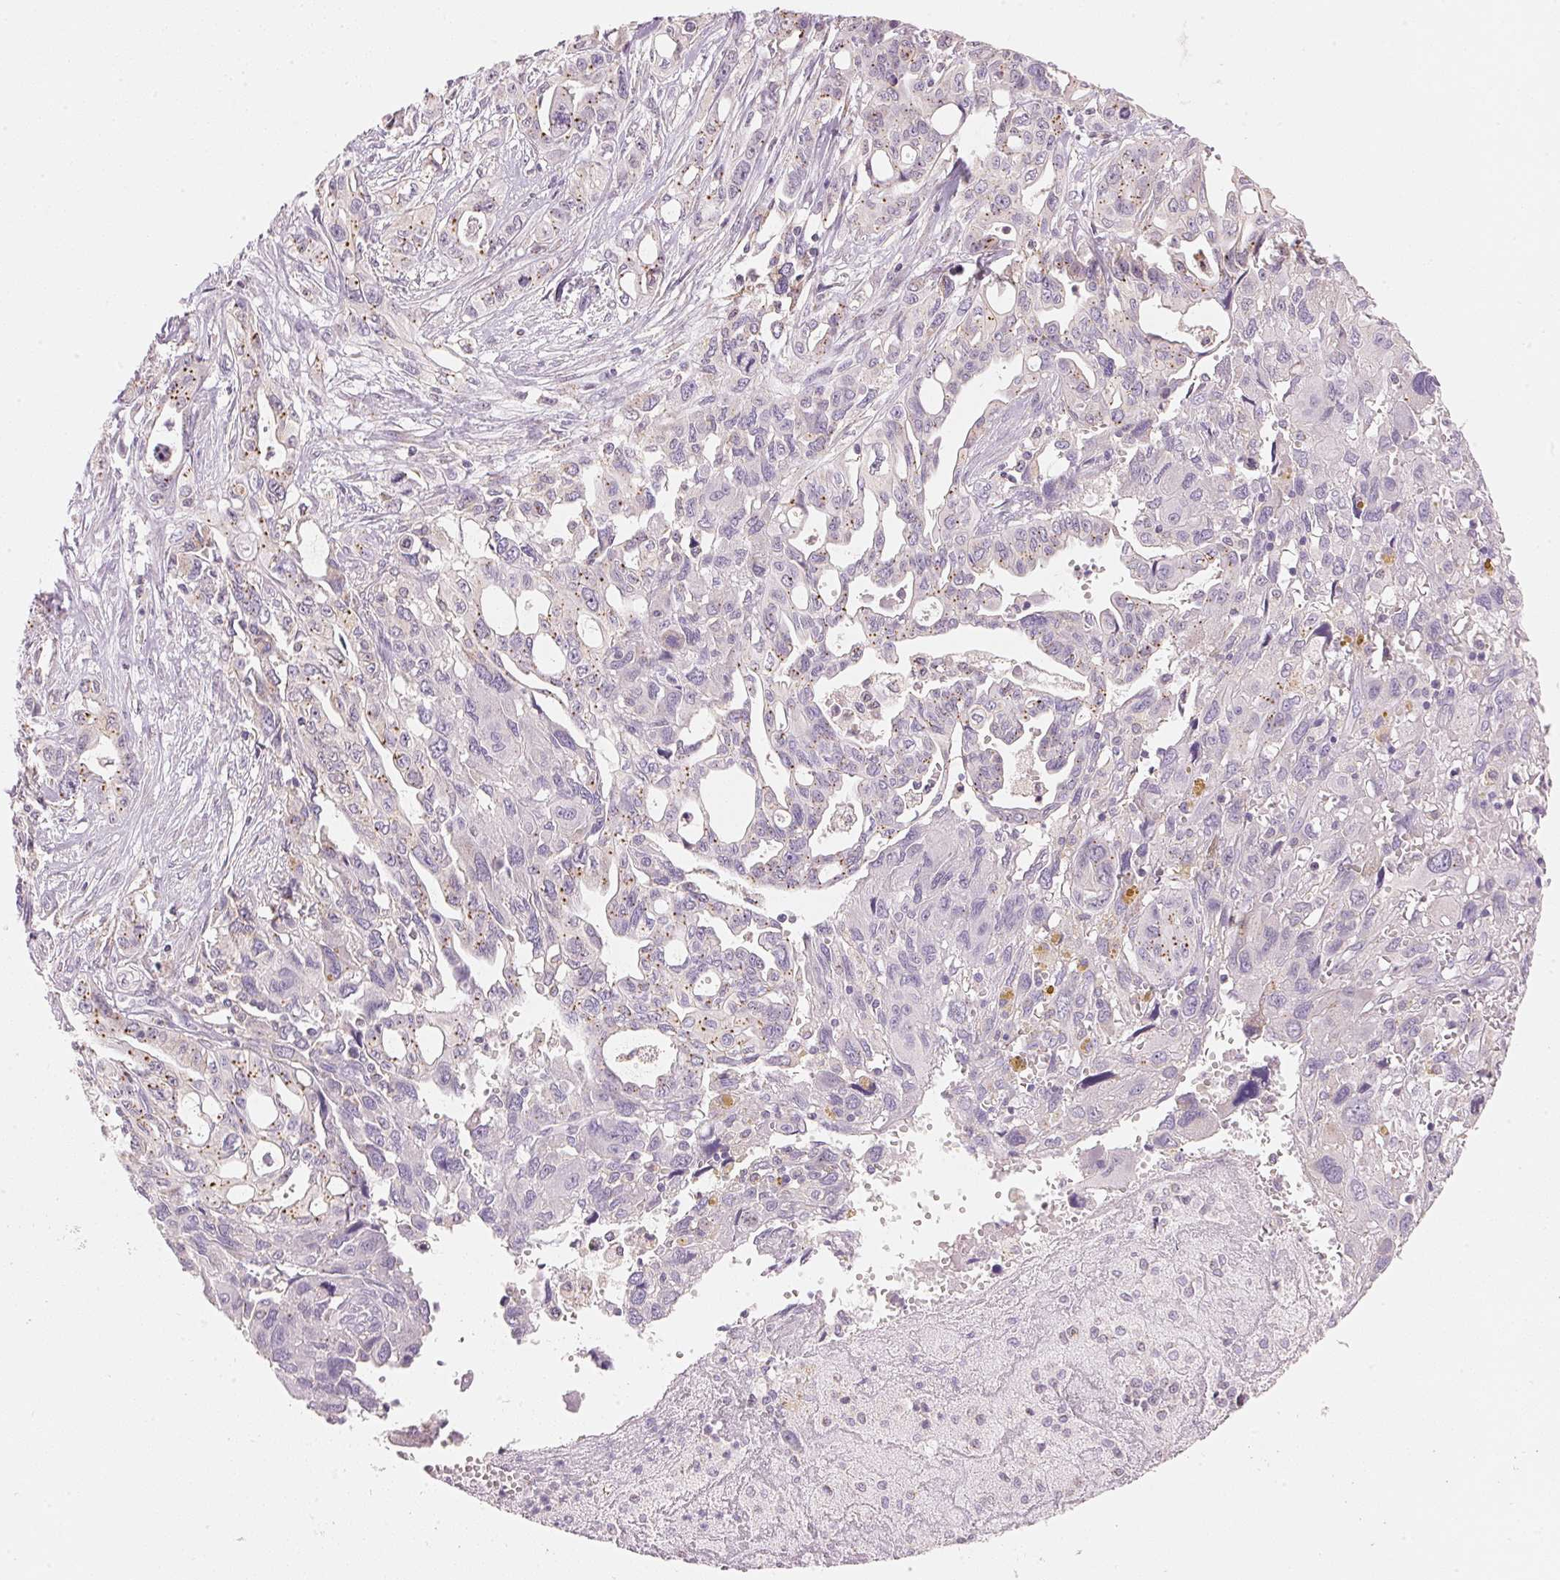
{"staining": {"intensity": "moderate", "quantity": "<25%", "location": "cytoplasmic/membranous"}, "tissue": "pancreatic cancer", "cell_type": "Tumor cells", "image_type": "cancer", "snomed": [{"axis": "morphology", "description": "Adenocarcinoma, NOS"}, {"axis": "topography", "description": "Pancreas"}], "caption": "Approximately <25% of tumor cells in pancreatic adenocarcinoma demonstrate moderate cytoplasmic/membranous protein staining as visualized by brown immunohistochemical staining.", "gene": "HOXB13", "patient": {"sex": "female", "age": 47}}